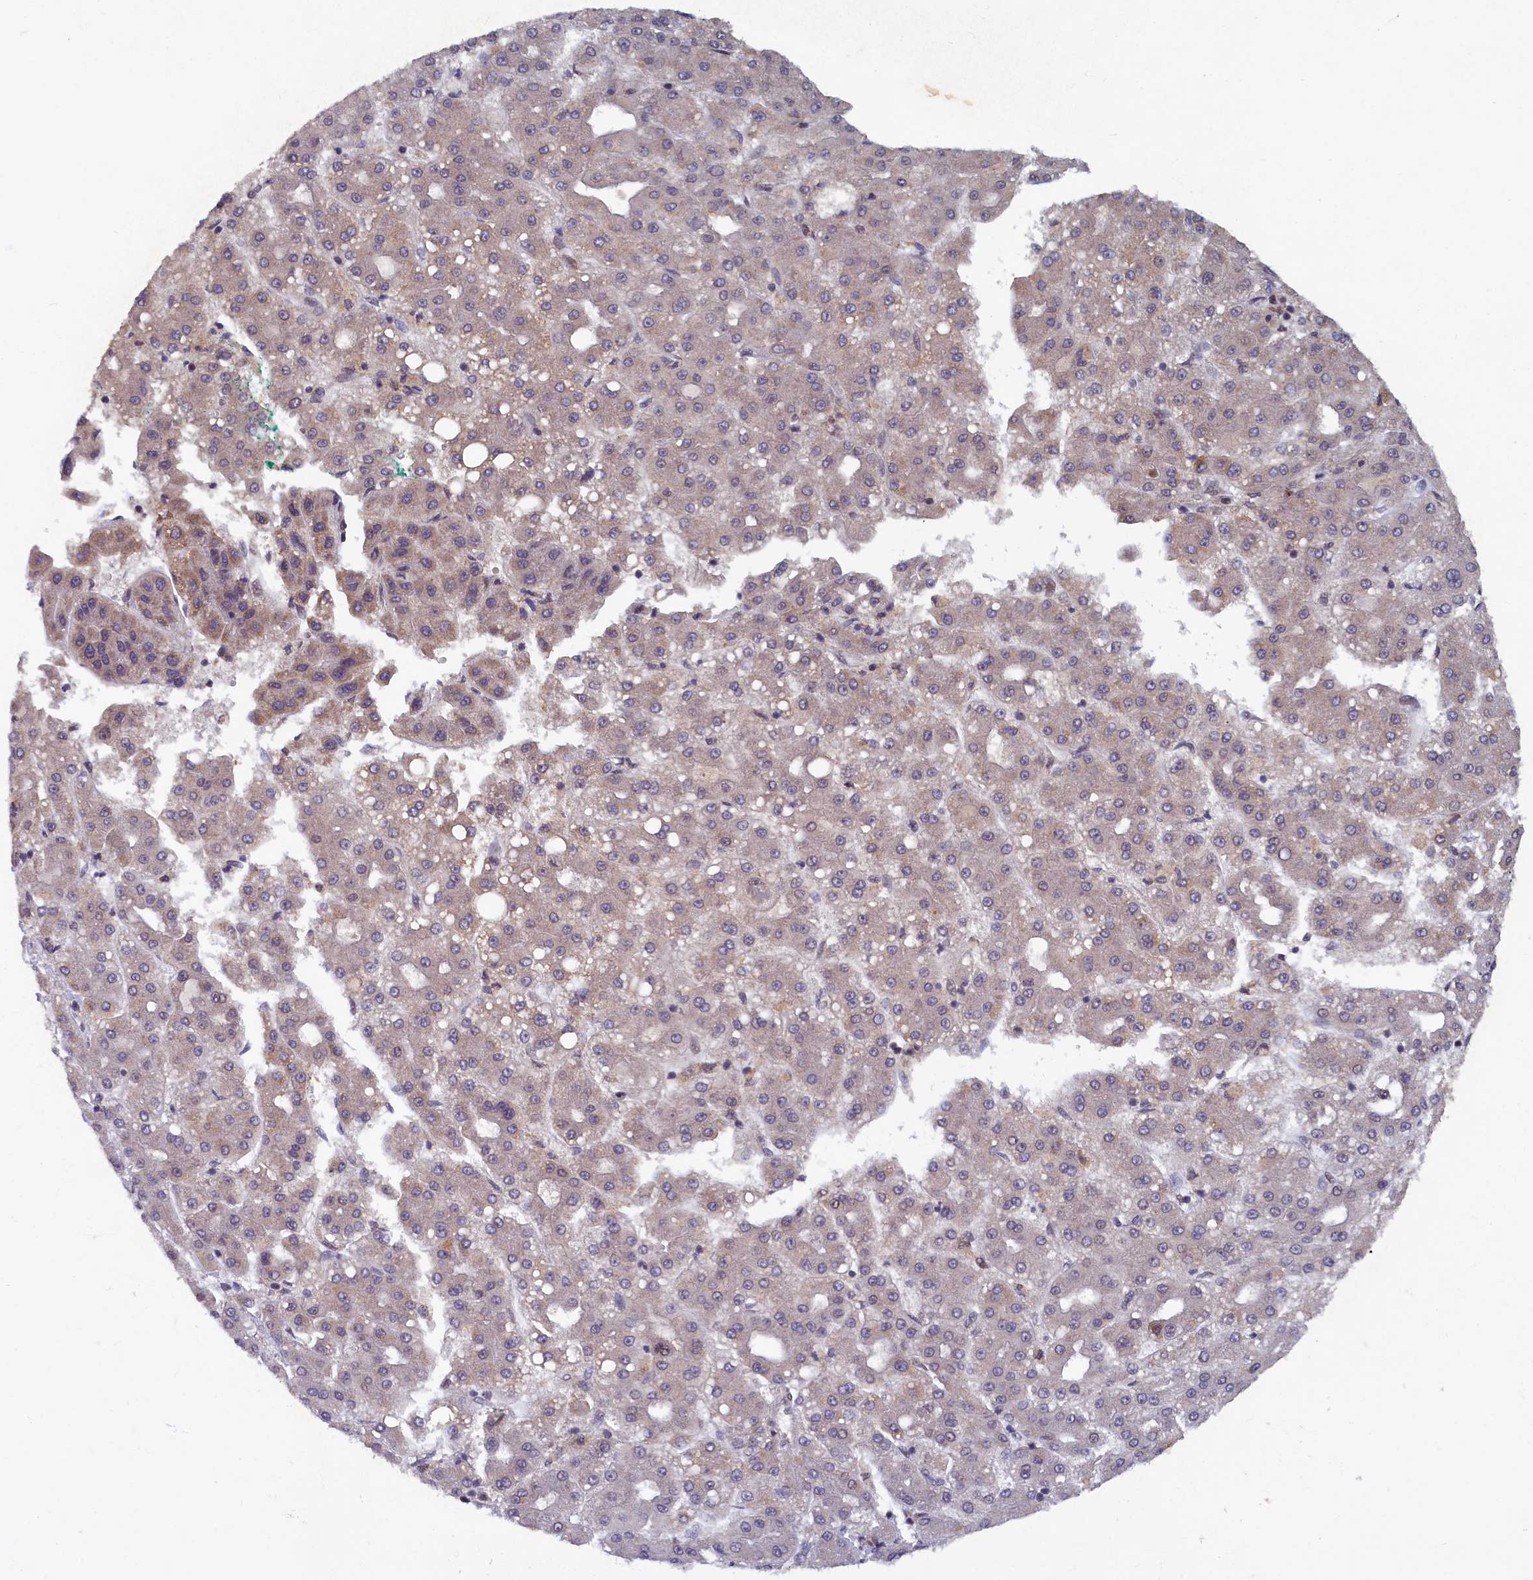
{"staining": {"intensity": "weak", "quantity": "25%-75%", "location": "cytoplasmic/membranous"}, "tissue": "liver cancer", "cell_type": "Tumor cells", "image_type": "cancer", "snomed": [{"axis": "morphology", "description": "Carcinoma, Hepatocellular, NOS"}, {"axis": "topography", "description": "Liver"}], "caption": "There is low levels of weak cytoplasmic/membranous staining in tumor cells of liver cancer (hepatocellular carcinoma), as demonstrated by immunohistochemical staining (brown color).", "gene": "BRCA1", "patient": {"sex": "male", "age": 65}}